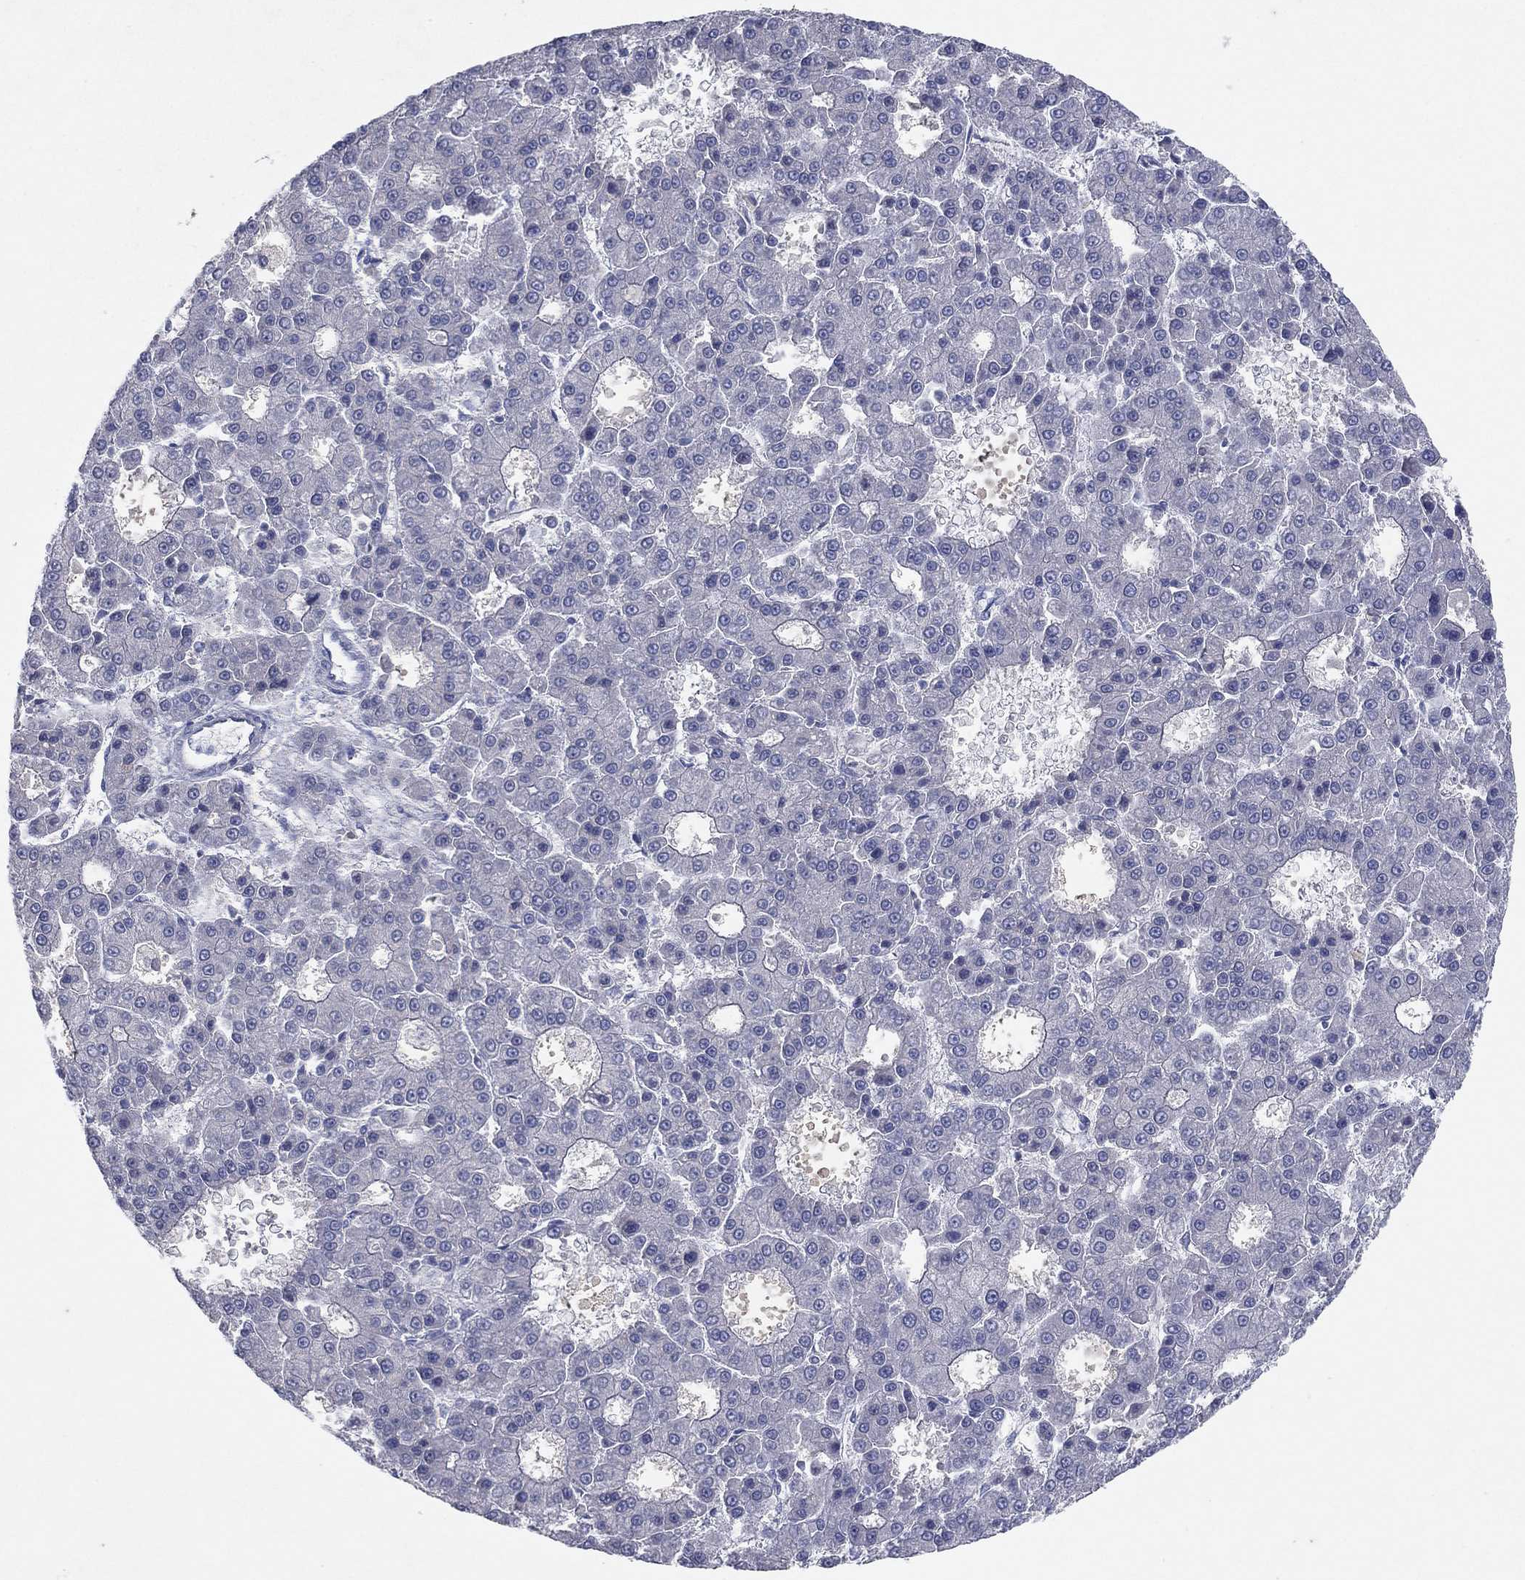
{"staining": {"intensity": "negative", "quantity": "none", "location": "none"}, "tissue": "liver cancer", "cell_type": "Tumor cells", "image_type": "cancer", "snomed": [{"axis": "morphology", "description": "Carcinoma, Hepatocellular, NOS"}, {"axis": "topography", "description": "Liver"}], "caption": "Hepatocellular carcinoma (liver) stained for a protein using immunohistochemistry (IHC) exhibits no expression tumor cells.", "gene": "CPT1B", "patient": {"sex": "male", "age": 70}}